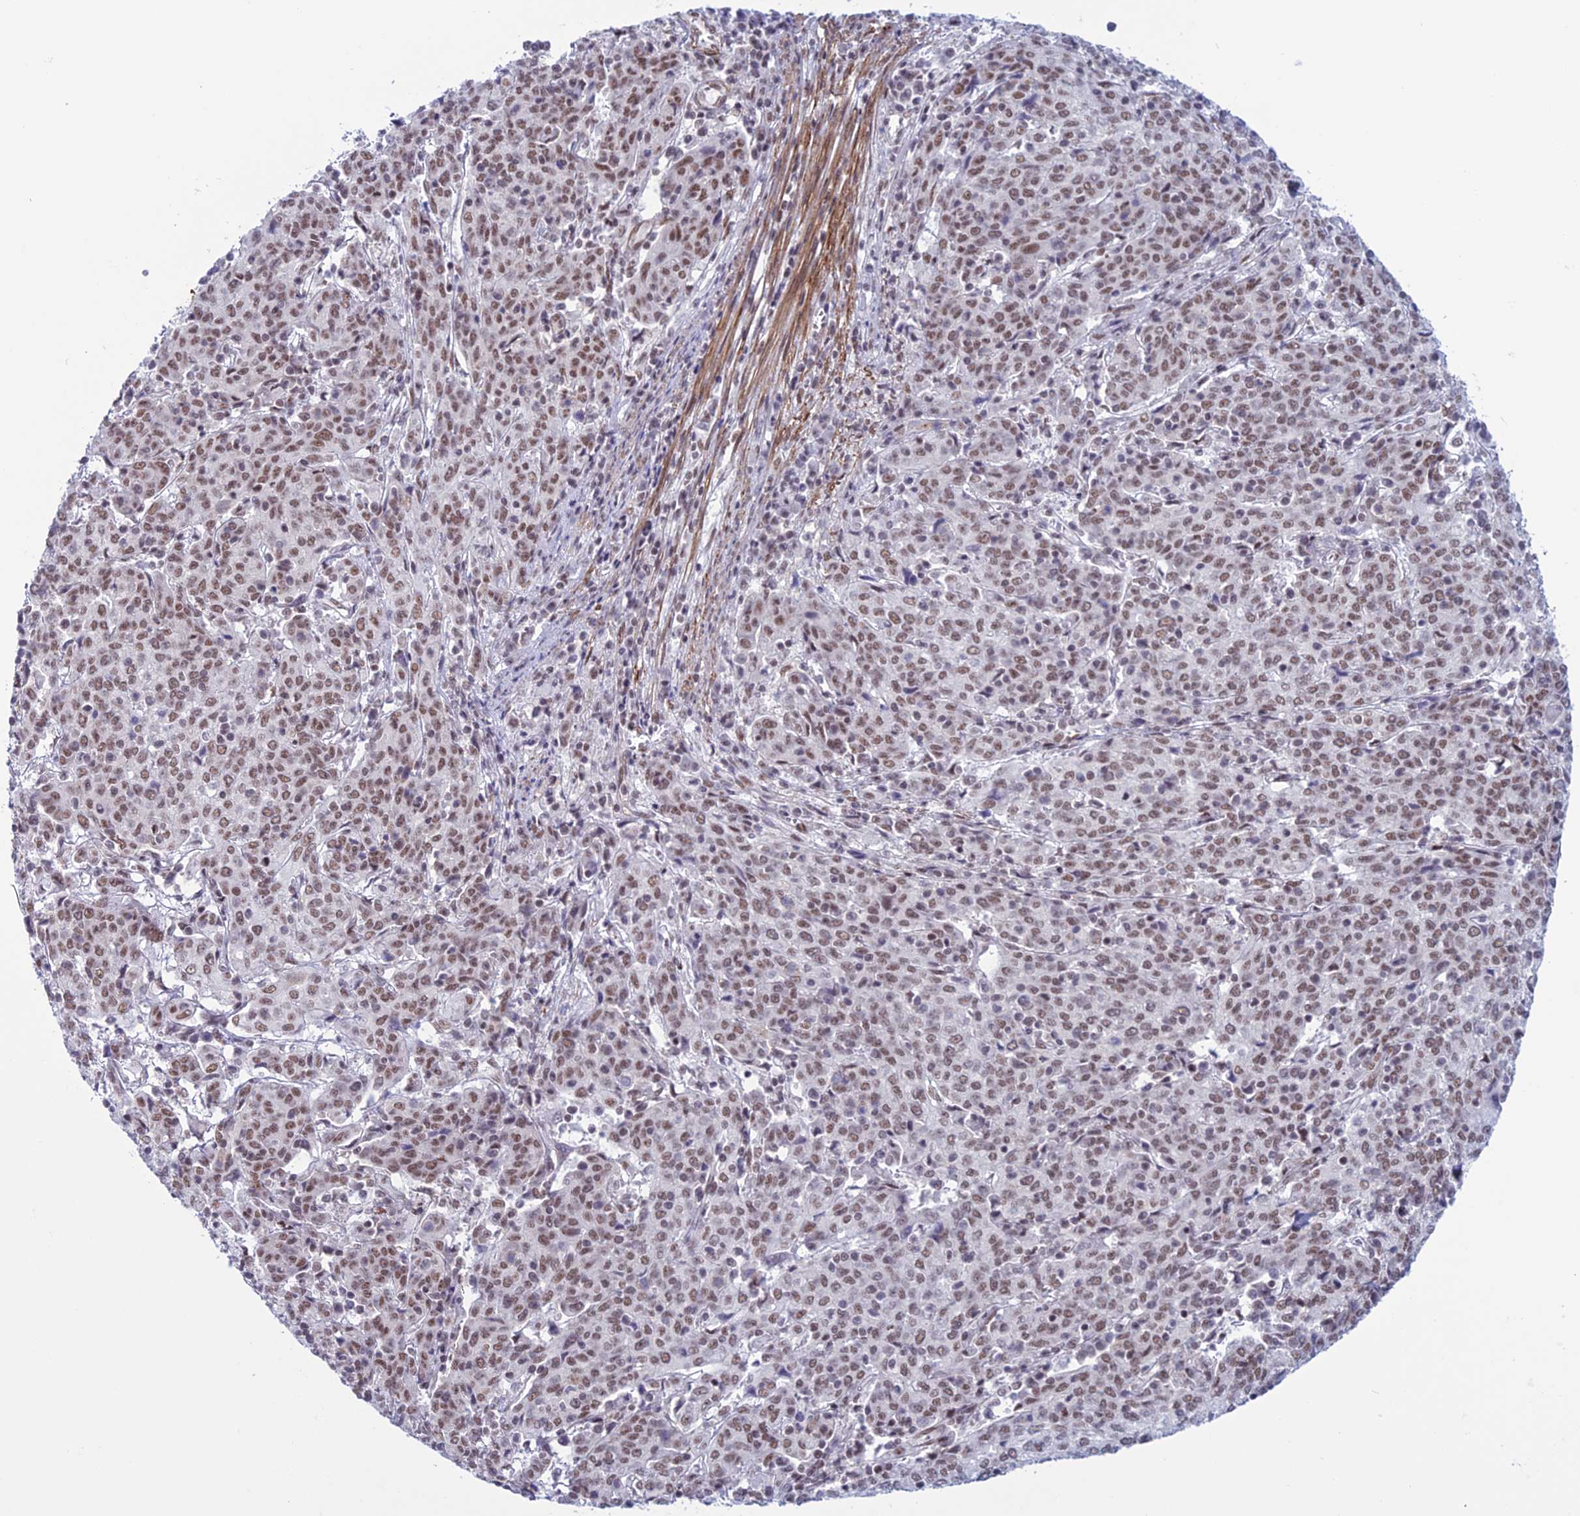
{"staining": {"intensity": "moderate", "quantity": ">75%", "location": "nuclear"}, "tissue": "cervical cancer", "cell_type": "Tumor cells", "image_type": "cancer", "snomed": [{"axis": "morphology", "description": "Squamous cell carcinoma, NOS"}, {"axis": "topography", "description": "Cervix"}], "caption": "IHC micrograph of human squamous cell carcinoma (cervical) stained for a protein (brown), which exhibits medium levels of moderate nuclear expression in about >75% of tumor cells.", "gene": "U2AF1", "patient": {"sex": "female", "age": 67}}